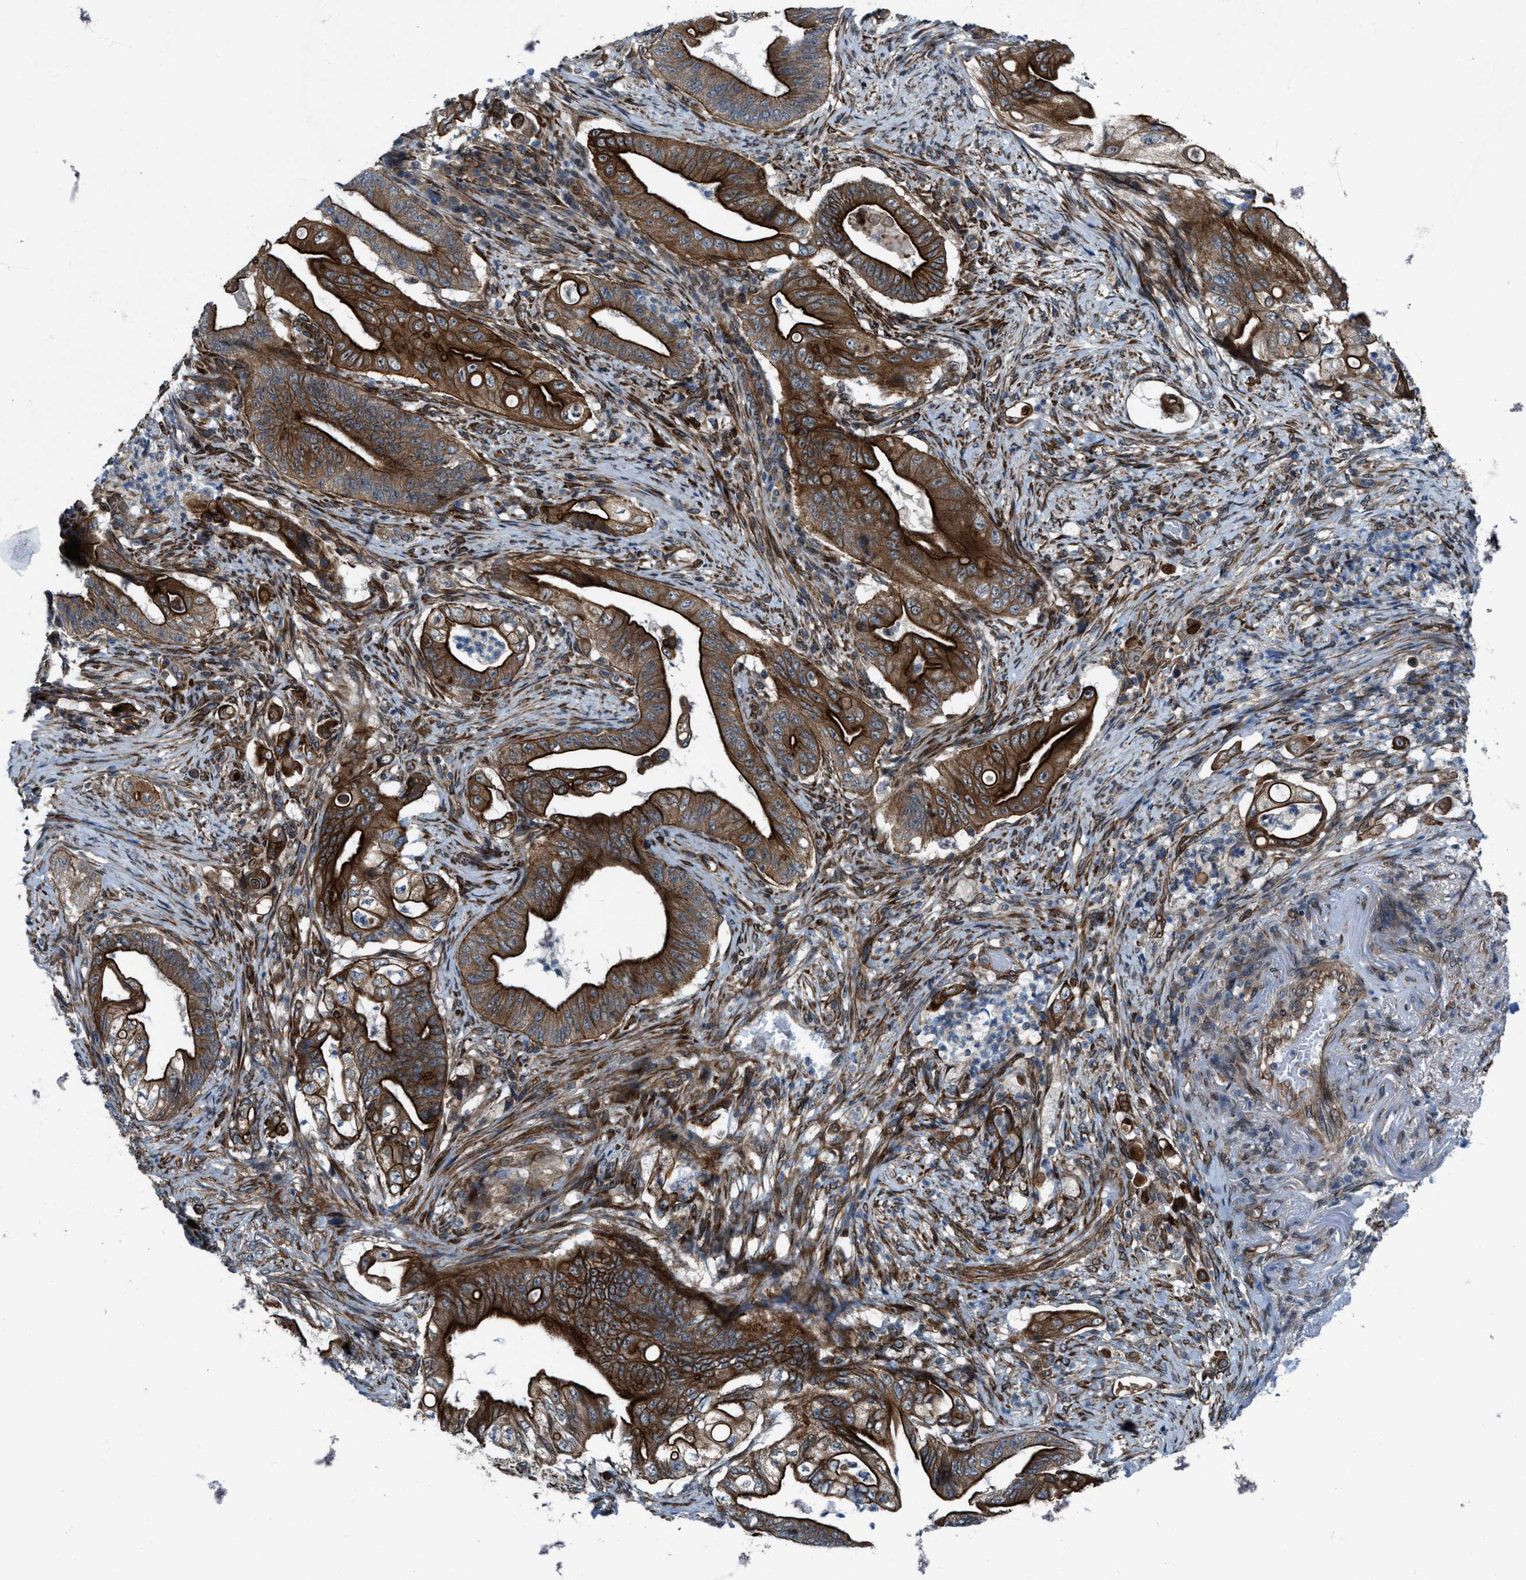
{"staining": {"intensity": "strong", "quantity": ">75%", "location": "cytoplasmic/membranous"}, "tissue": "stomach cancer", "cell_type": "Tumor cells", "image_type": "cancer", "snomed": [{"axis": "morphology", "description": "Adenocarcinoma, NOS"}, {"axis": "topography", "description": "Stomach"}], "caption": "The immunohistochemical stain labels strong cytoplasmic/membranous staining in tumor cells of stomach cancer (adenocarcinoma) tissue. The protein is stained brown, and the nuclei are stained in blue (DAB IHC with brightfield microscopy, high magnification).", "gene": "URGCP", "patient": {"sex": "female", "age": 73}}